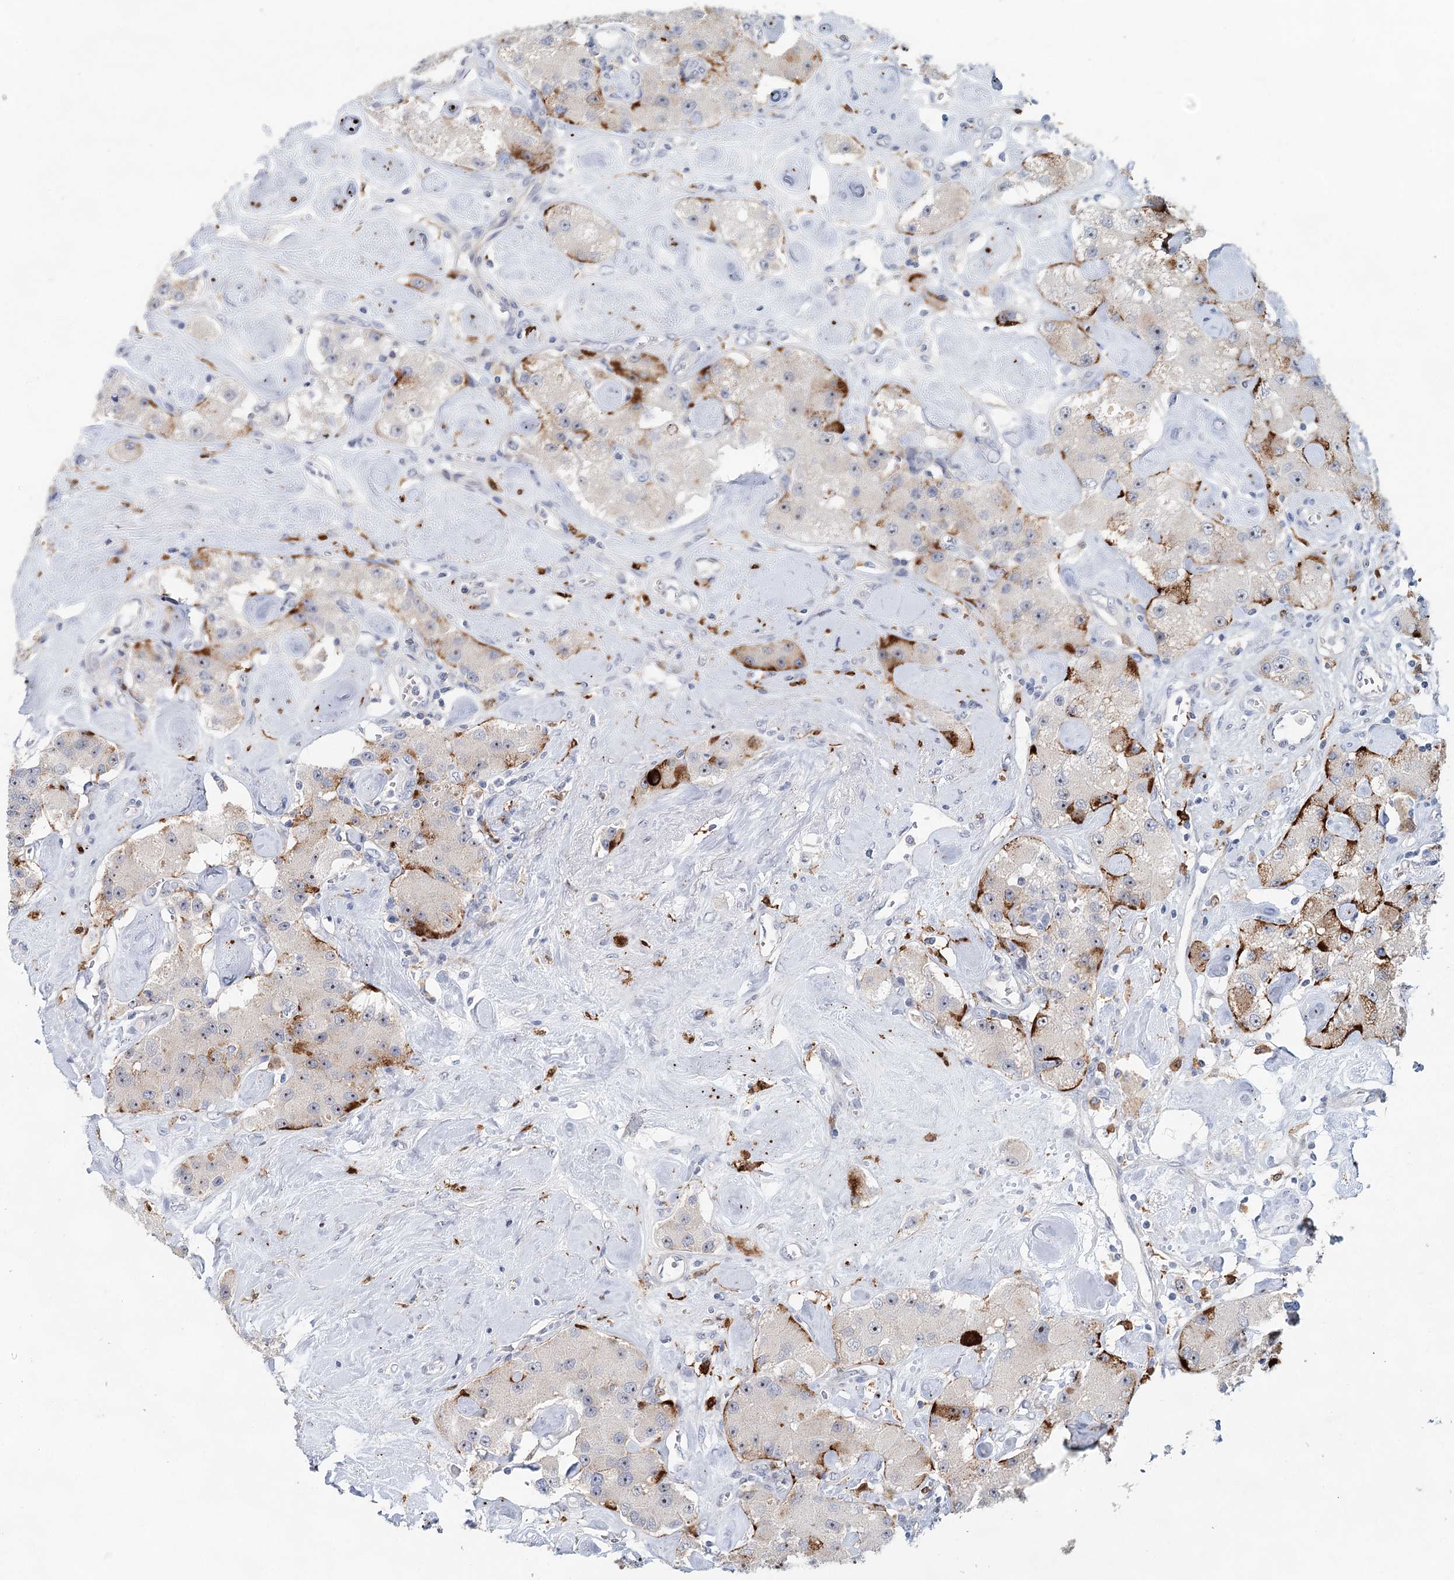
{"staining": {"intensity": "strong", "quantity": "<25%", "location": "cytoplasmic/membranous"}, "tissue": "carcinoid", "cell_type": "Tumor cells", "image_type": "cancer", "snomed": [{"axis": "morphology", "description": "Carcinoid, malignant, NOS"}, {"axis": "topography", "description": "Pancreas"}], "caption": "DAB (3,3'-diaminobenzidine) immunohistochemical staining of human carcinoid (malignant) exhibits strong cytoplasmic/membranous protein positivity in about <25% of tumor cells.", "gene": "SLC19A3", "patient": {"sex": "male", "age": 41}}